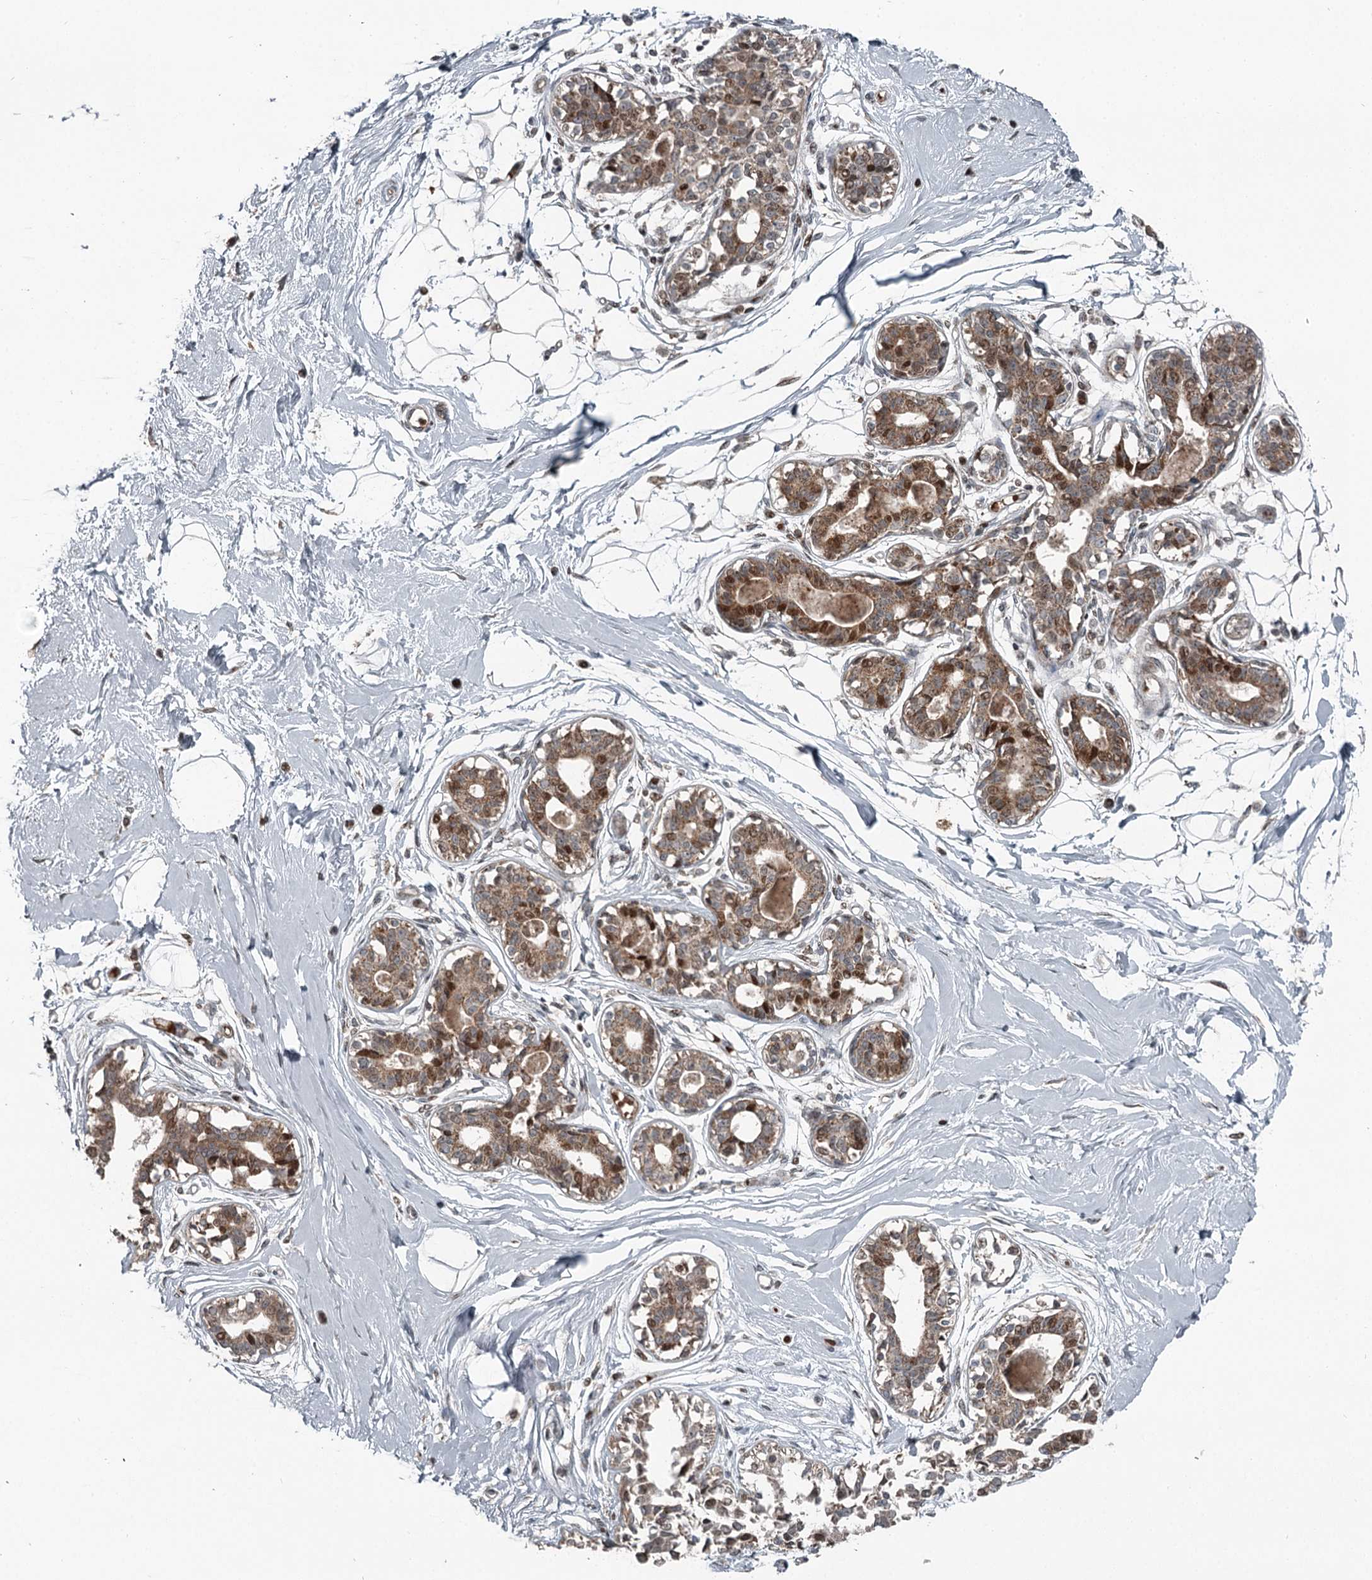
{"staining": {"intensity": "negative", "quantity": "none", "location": "none"}, "tissue": "breast", "cell_type": "Adipocytes", "image_type": "normal", "snomed": [{"axis": "morphology", "description": "Normal tissue, NOS"}, {"axis": "topography", "description": "Breast"}], "caption": "IHC of unremarkable breast reveals no staining in adipocytes.", "gene": "RASSF8", "patient": {"sex": "female", "age": 45}}